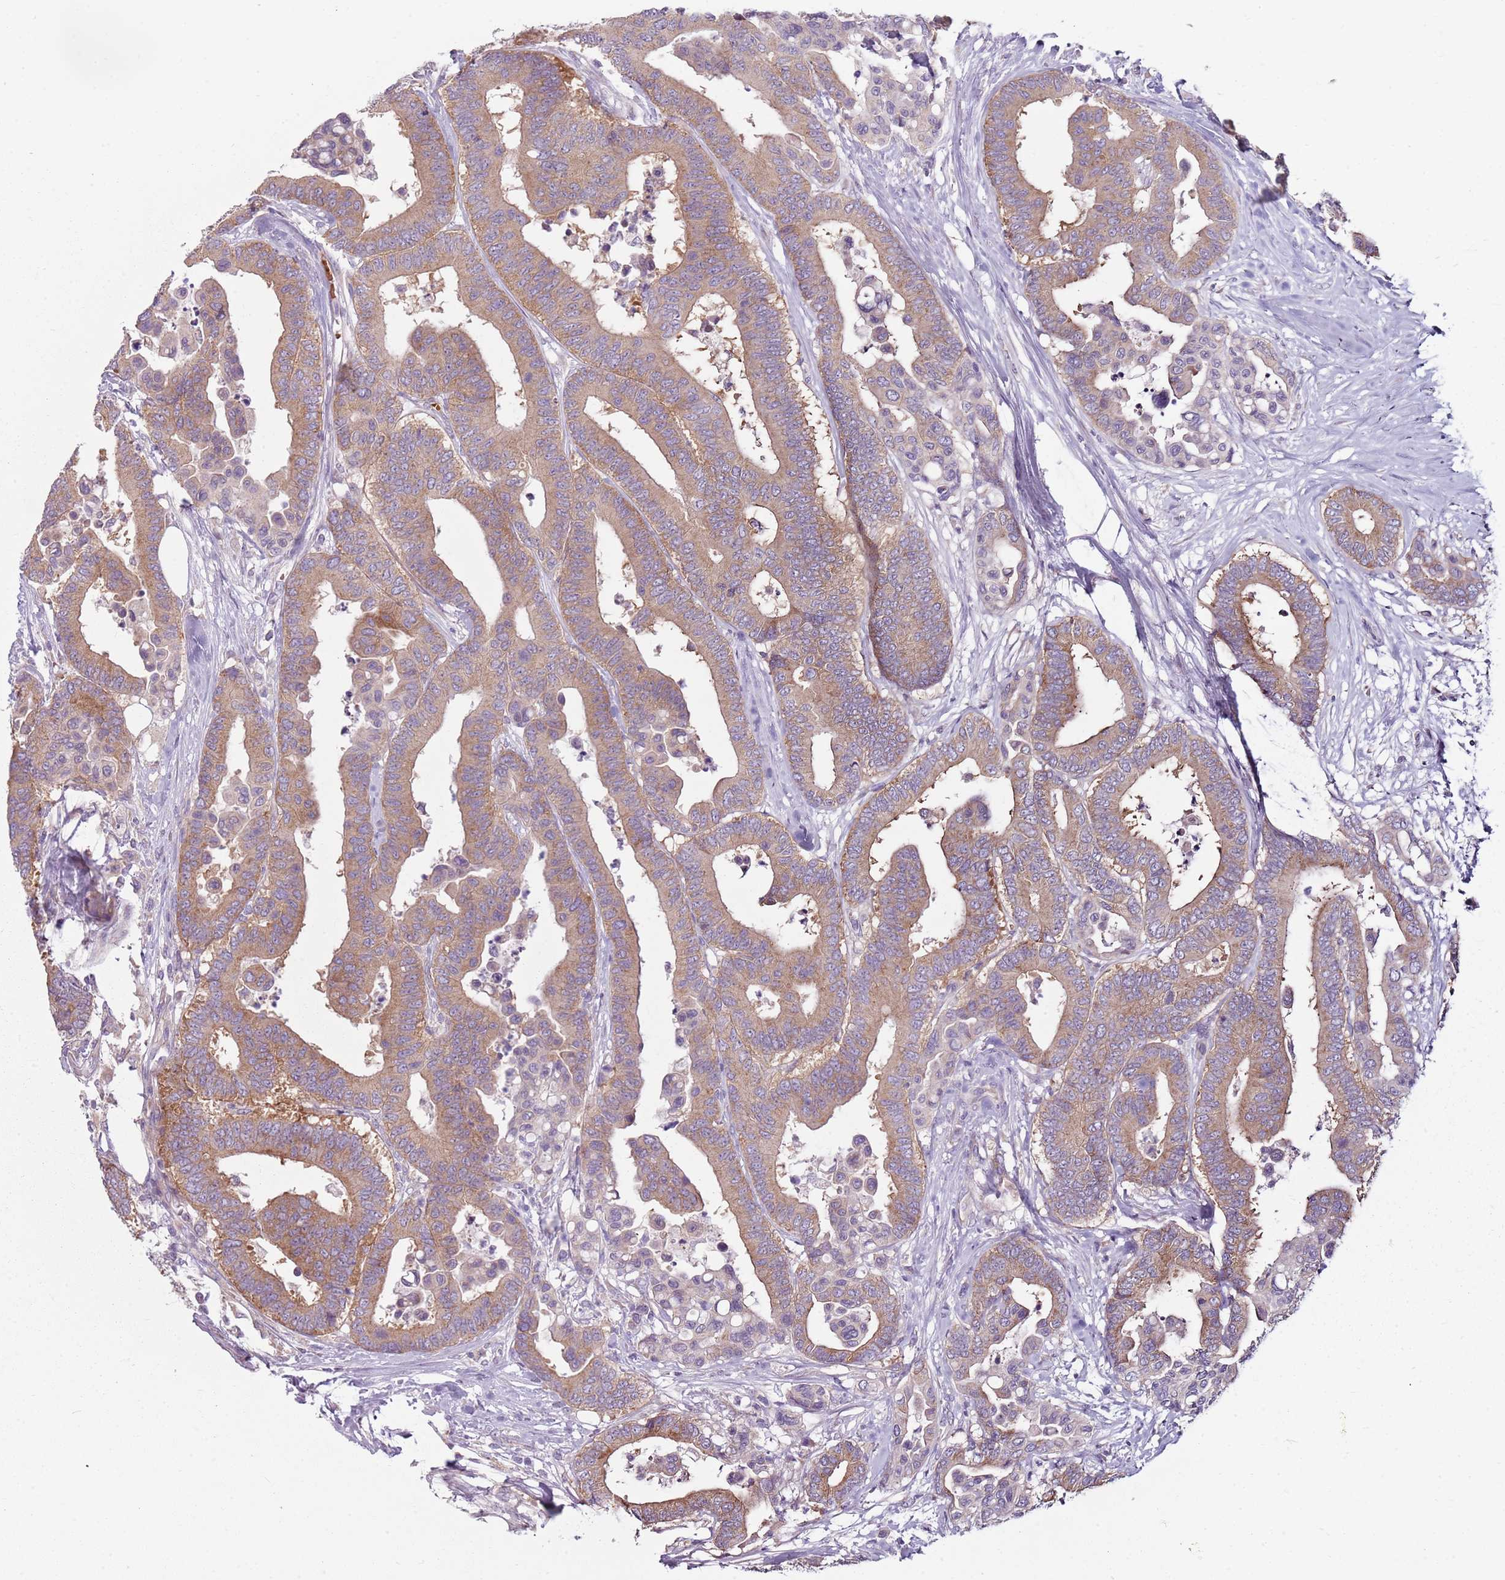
{"staining": {"intensity": "moderate", "quantity": ">75%", "location": "cytoplasmic/membranous"}, "tissue": "colorectal cancer", "cell_type": "Tumor cells", "image_type": "cancer", "snomed": [{"axis": "morphology", "description": "Adenocarcinoma, NOS"}, {"axis": "topography", "description": "Colon"}], "caption": "Human colorectal cancer (adenocarcinoma) stained with a protein marker displays moderate staining in tumor cells.", "gene": "HSPA14", "patient": {"sex": "male", "age": 82}}